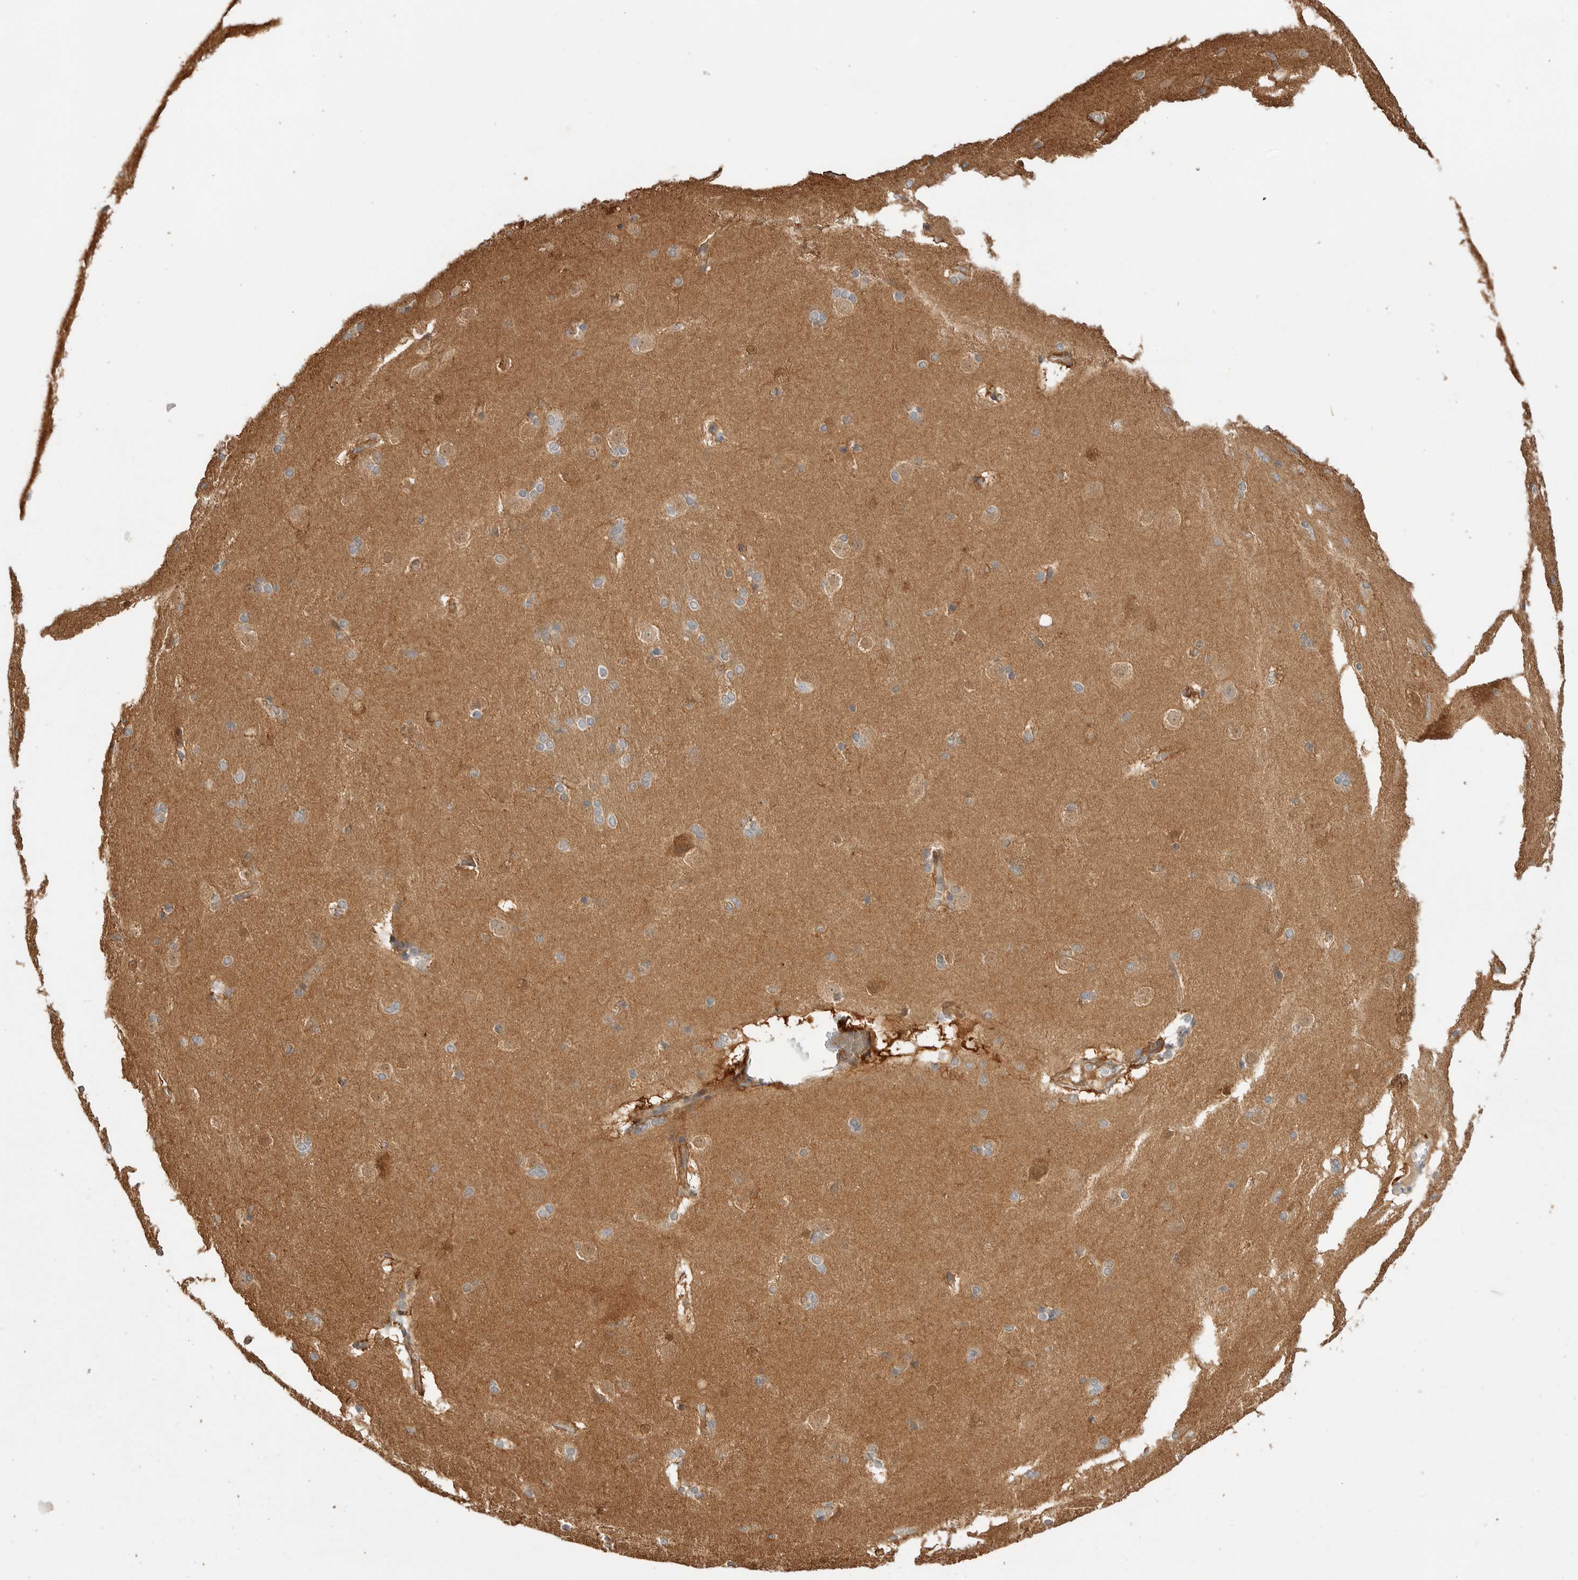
{"staining": {"intensity": "weak", "quantity": "25%-75%", "location": "cytoplasmic/membranous"}, "tissue": "caudate", "cell_type": "Glial cells", "image_type": "normal", "snomed": [{"axis": "morphology", "description": "Normal tissue, NOS"}, {"axis": "topography", "description": "Lateral ventricle wall"}], "caption": "A high-resolution micrograph shows immunohistochemistry staining of normal caudate, which demonstrates weak cytoplasmic/membranous expression in approximately 25%-75% of glial cells. (IHC, brightfield microscopy, high magnification).", "gene": "CLDN12", "patient": {"sex": "female", "age": 19}}